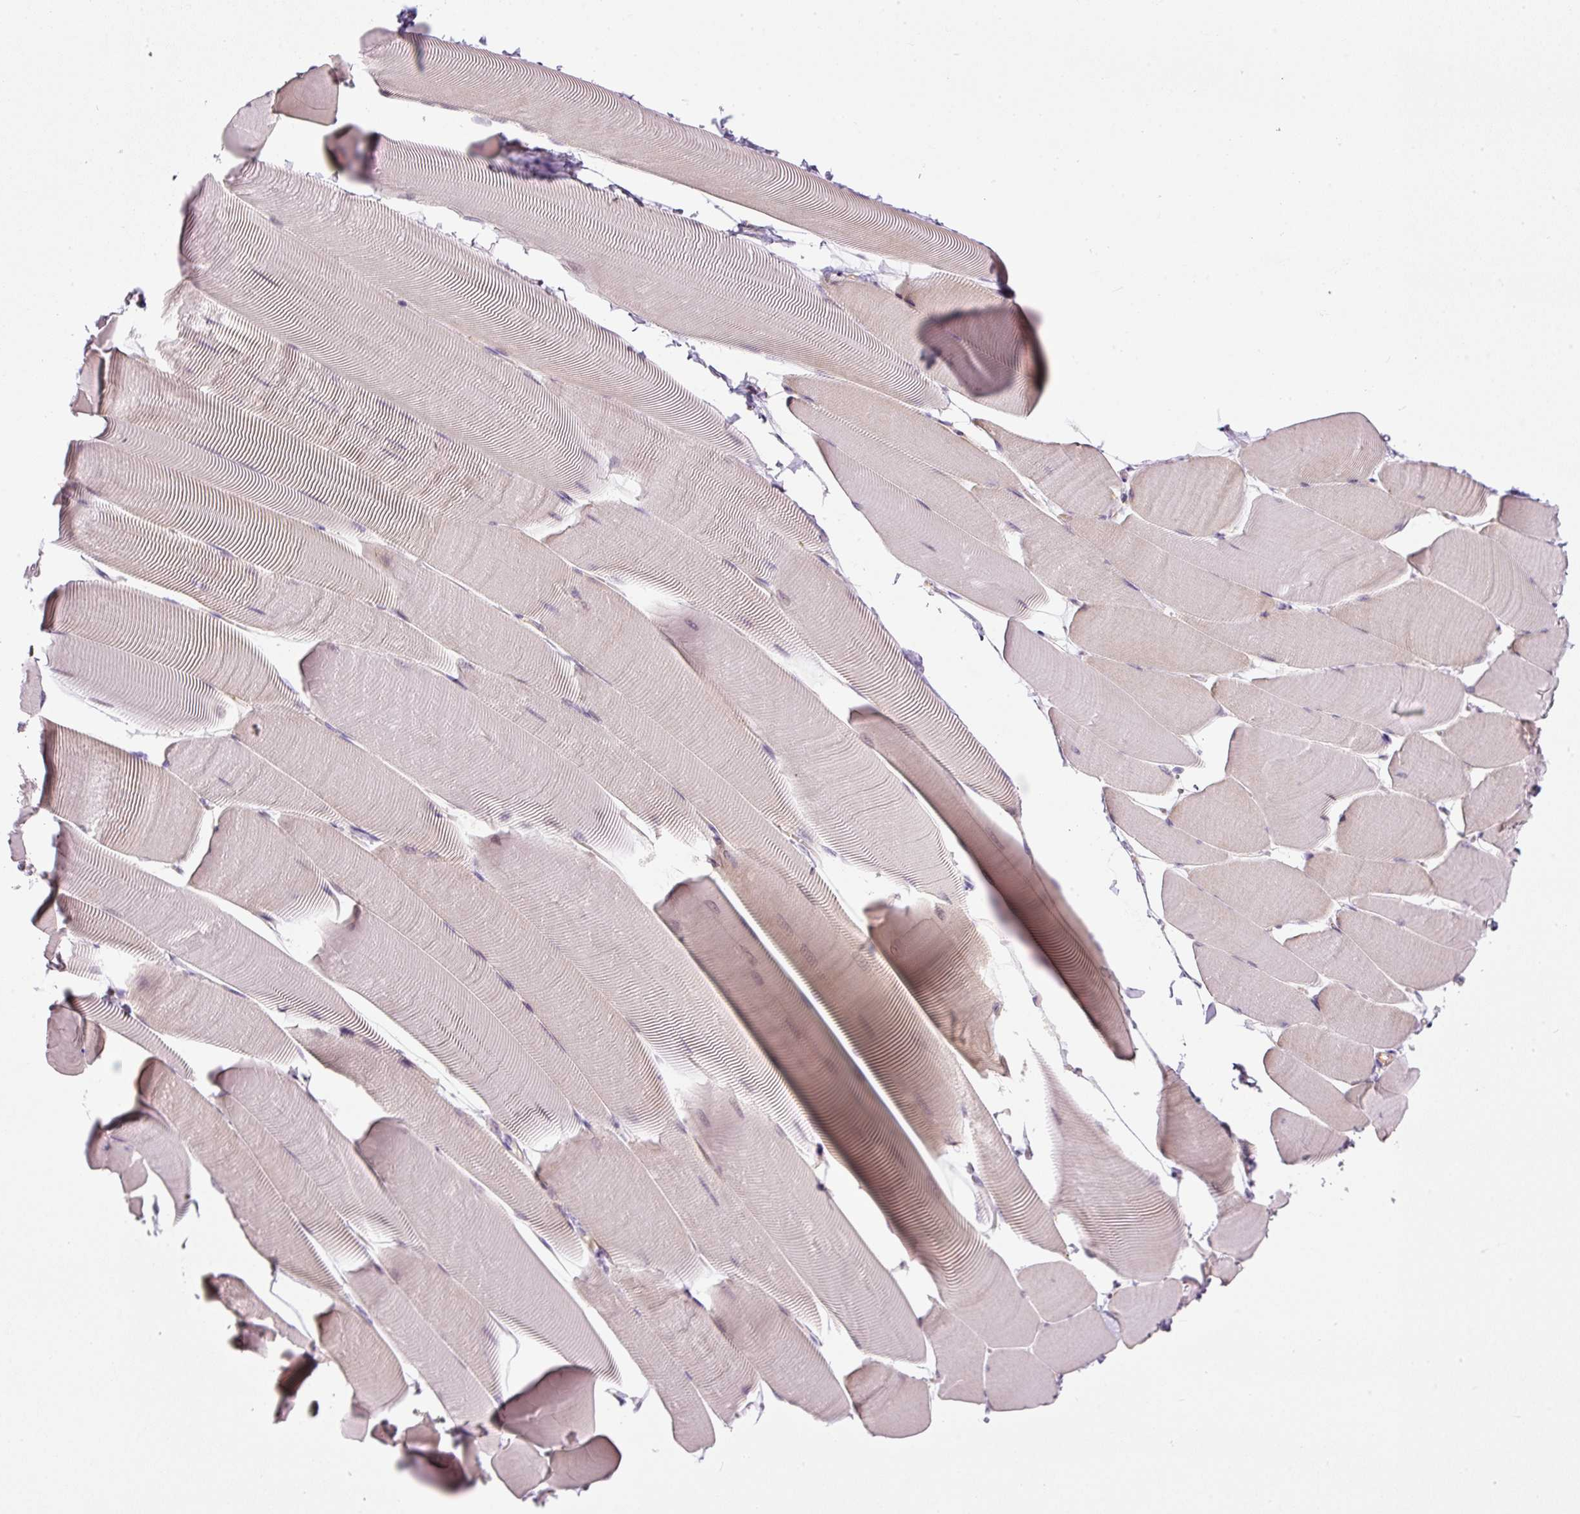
{"staining": {"intensity": "weak", "quantity": "25%-75%", "location": "cytoplasmic/membranous"}, "tissue": "skeletal muscle", "cell_type": "Myocytes", "image_type": "normal", "snomed": [{"axis": "morphology", "description": "Normal tissue, NOS"}, {"axis": "topography", "description": "Skeletal muscle"}], "caption": "Protein staining displays weak cytoplasmic/membranous expression in approximately 25%-75% of myocytes in benign skeletal muscle.", "gene": "KPNA5", "patient": {"sex": "male", "age": 25}}